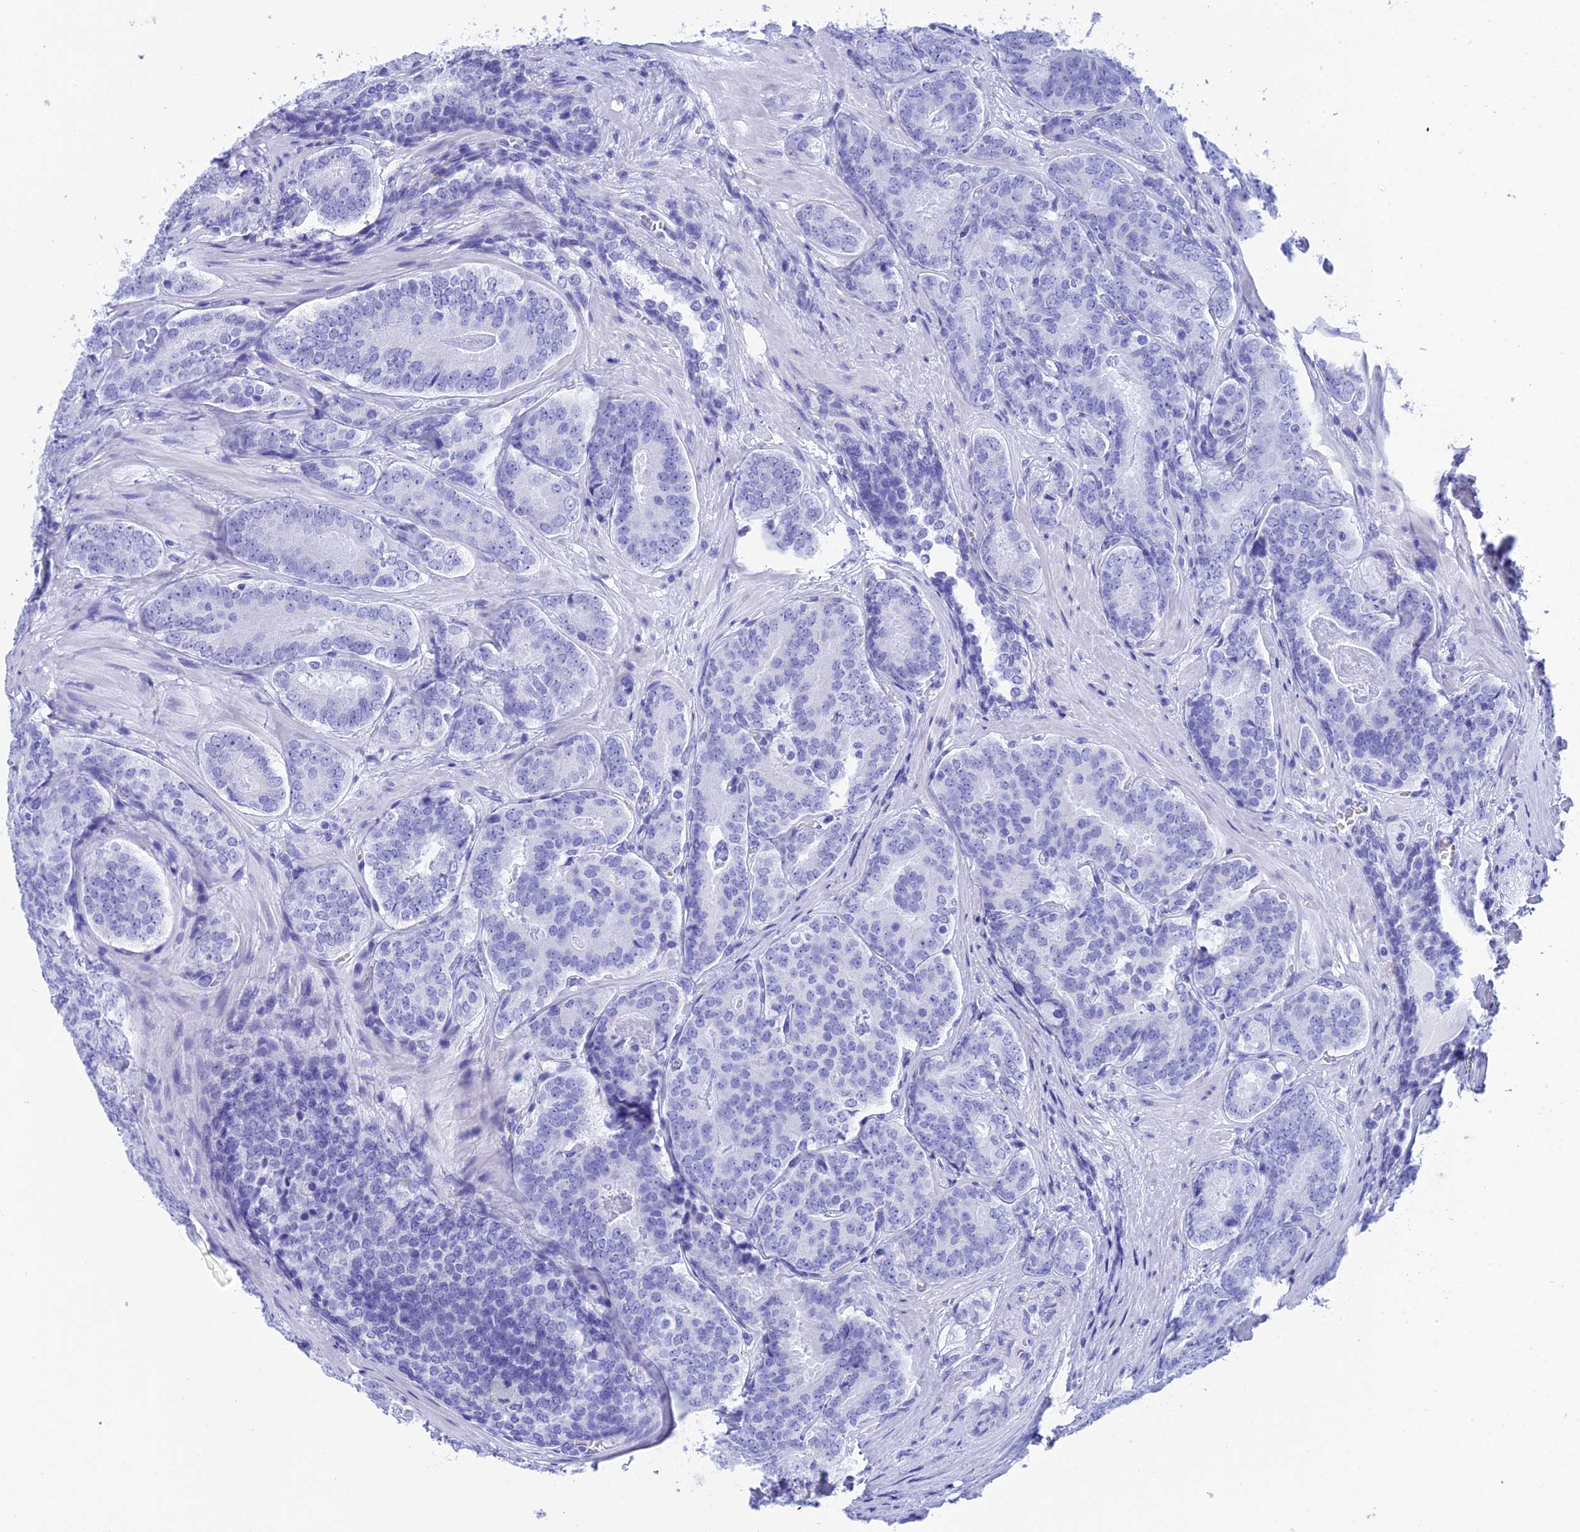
{"staining": {"intensity": "negative", "quantity": "none", "location": "none"}, "tissue": "prostate cancer", "cell_type": "Tumor cells", "image_type": "cancer", "snomed": [{"axis": "morphology", "description": "Adenocarcinoma, High grade"}, {"axis": "topography", "description": "Prostate"}], "caption": "This is an IHC photomicrograph of human prostate adenocarcinoma (high-grade). There is no expression in tumor cells.", "gene": "TEX101", "patient": {"sex": "male", "age": 63}}